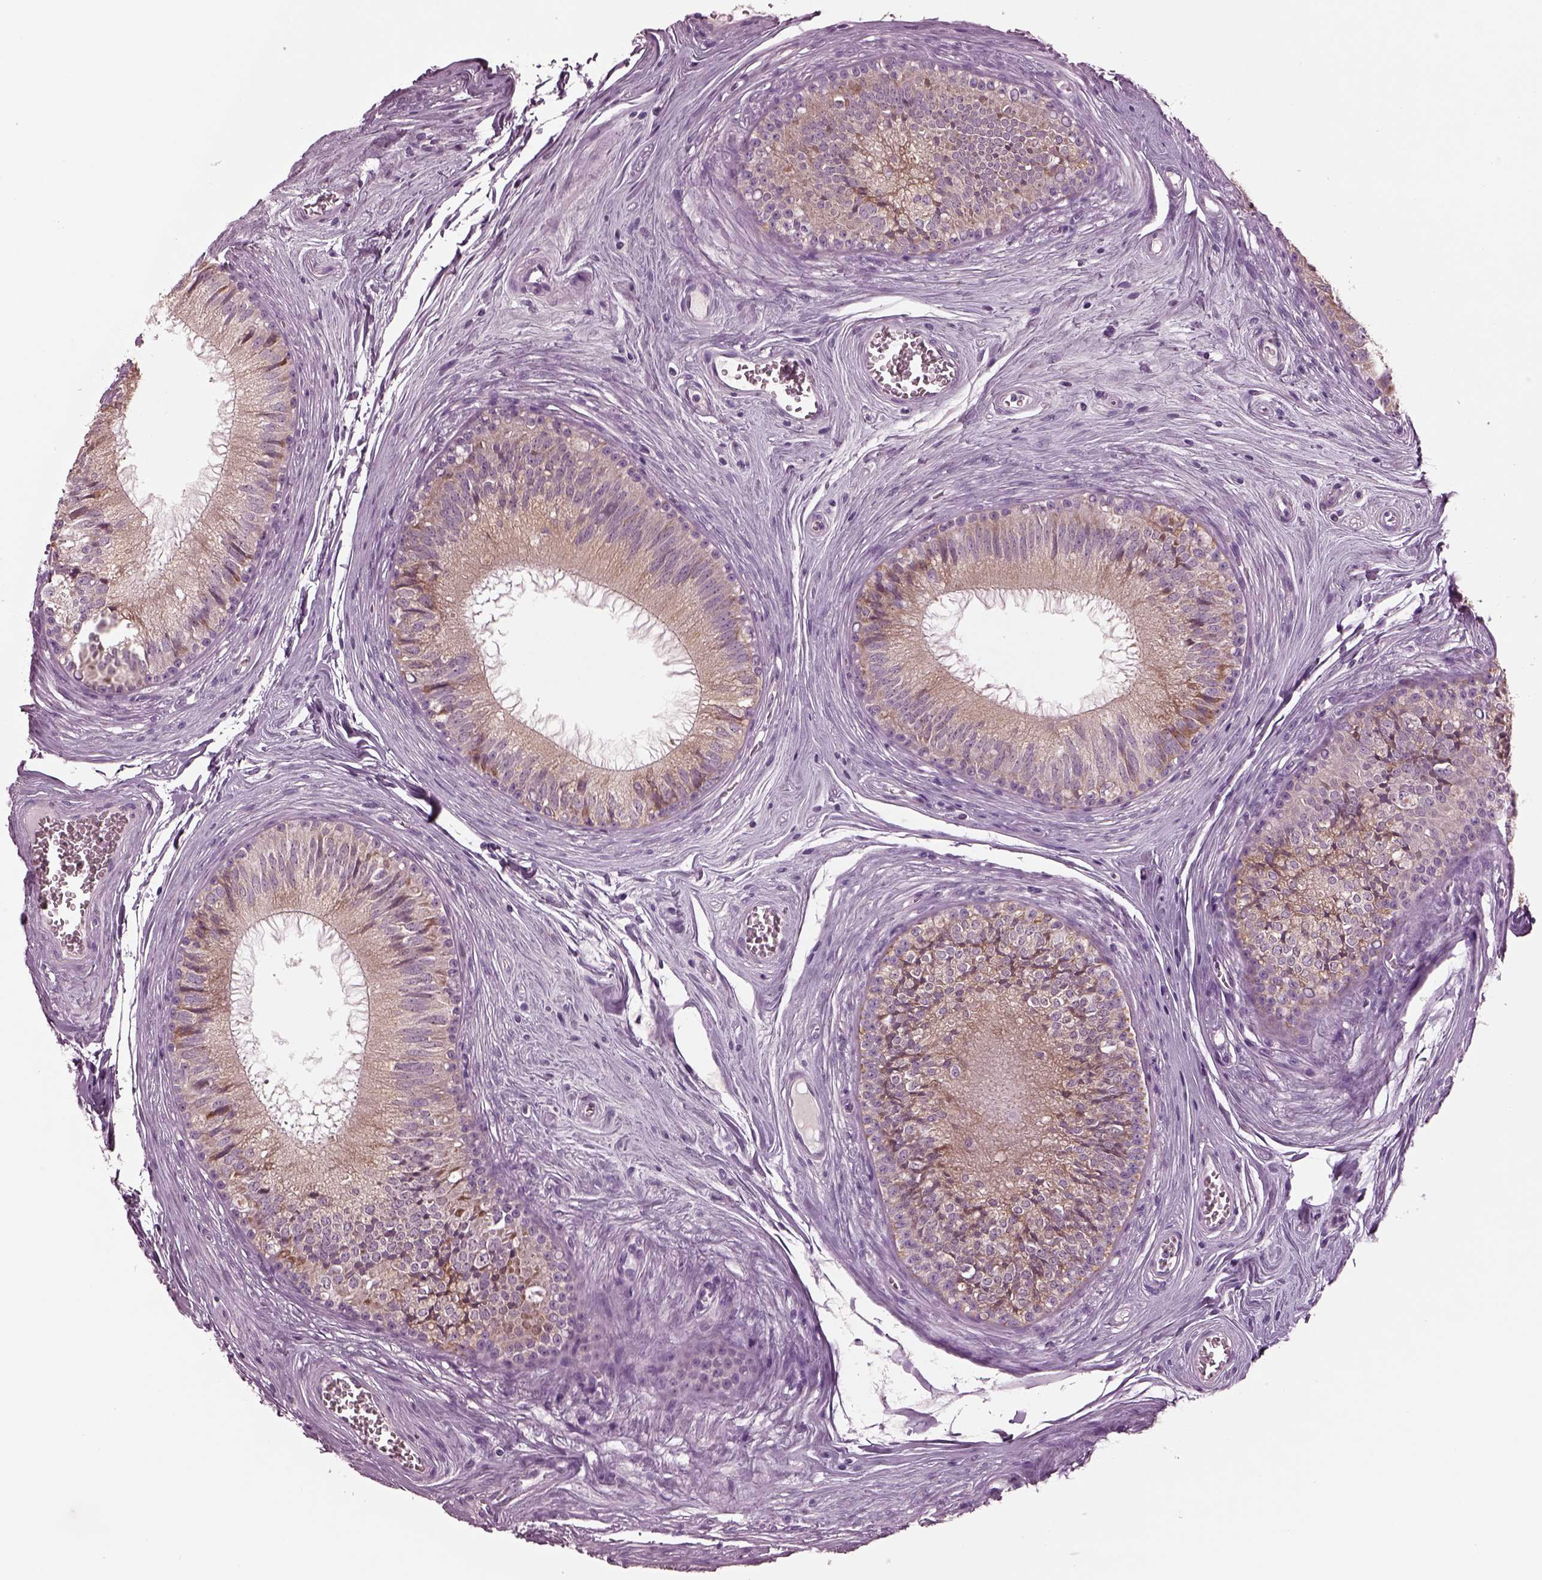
{"staining": {"intensity": "moderate", "quantity": "<25%", "location": "cytoplasmic/membranous"}, "tissue": "epididymis", "cell_type": "Glandular cells", "image_type": "normal", "snomed": [{"axis": "morphology", "description": "Normal tissue, NOS"}, {"axis": "topography", "description": "Epididymis"}], "caption": "Protein analysis of normal epididymis demonstrates moderate cytoplasmic/membranous expression in approximately <25% of glandular cells.", "gene": "CLCN4", "patient": {"sex": "male", "age": 37}}